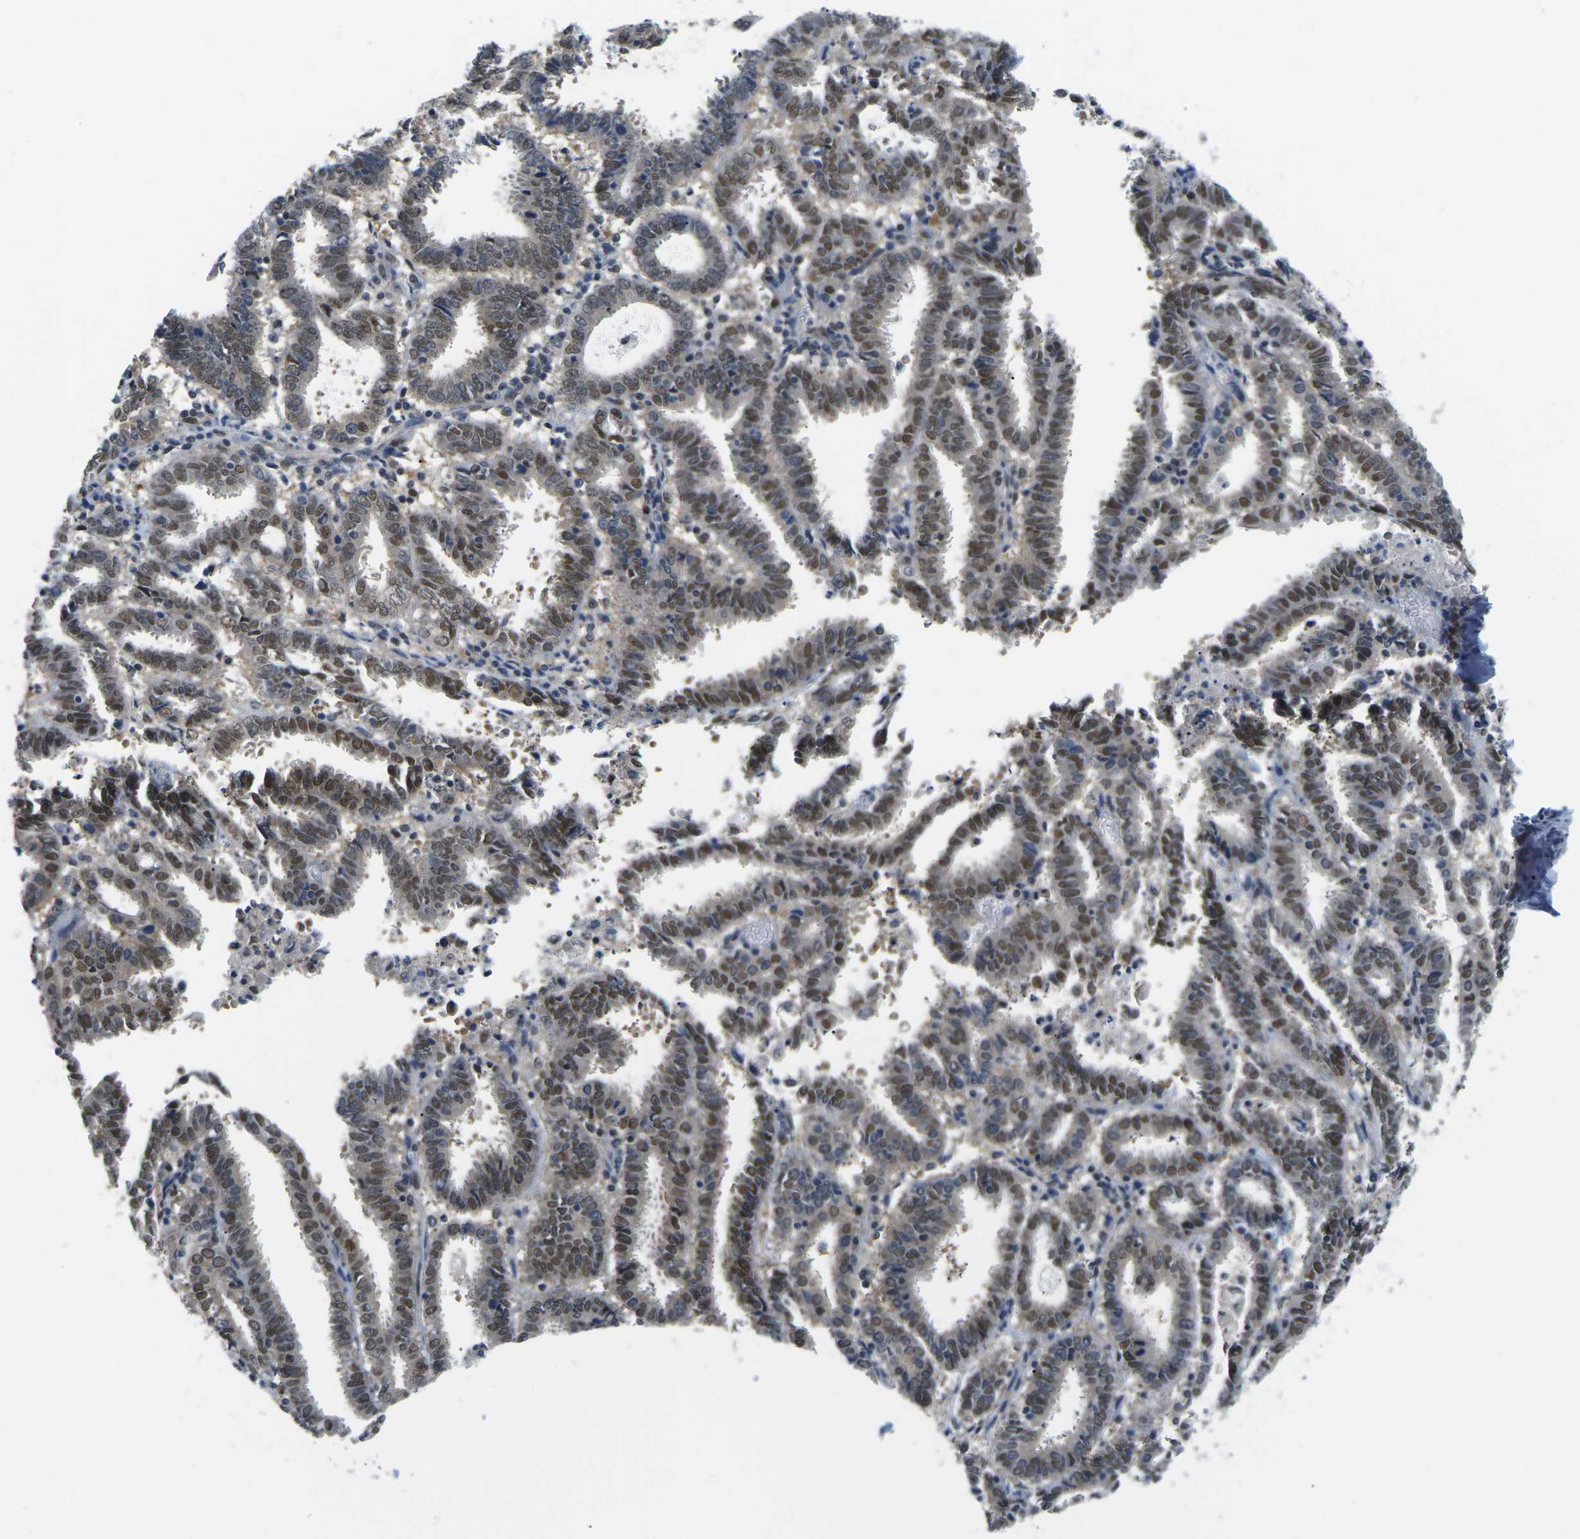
{"staining": {"intensity": "moderate", "quantity": "25%-75%", "location": "cytoplasmic/membranous,nuclear"}, "tissue": "endometrial cancer", "cell_type": "Tumor cells", "image_type": "cancer", "snomed": [{"axis": "morphology", "description": "Adenocarcinoma, NOS"}, {"axis": "topography", "description": "Uterus"}], "caption": "The photomicrograph exhibits staining of endometrial adenocarcinoma, revealing moderate cytoplasmic/membranous and nuclear protein expression (brown color) within tumor cells.", "gene": "UBA7", "patient": {"sex": "female", "age": 83}}